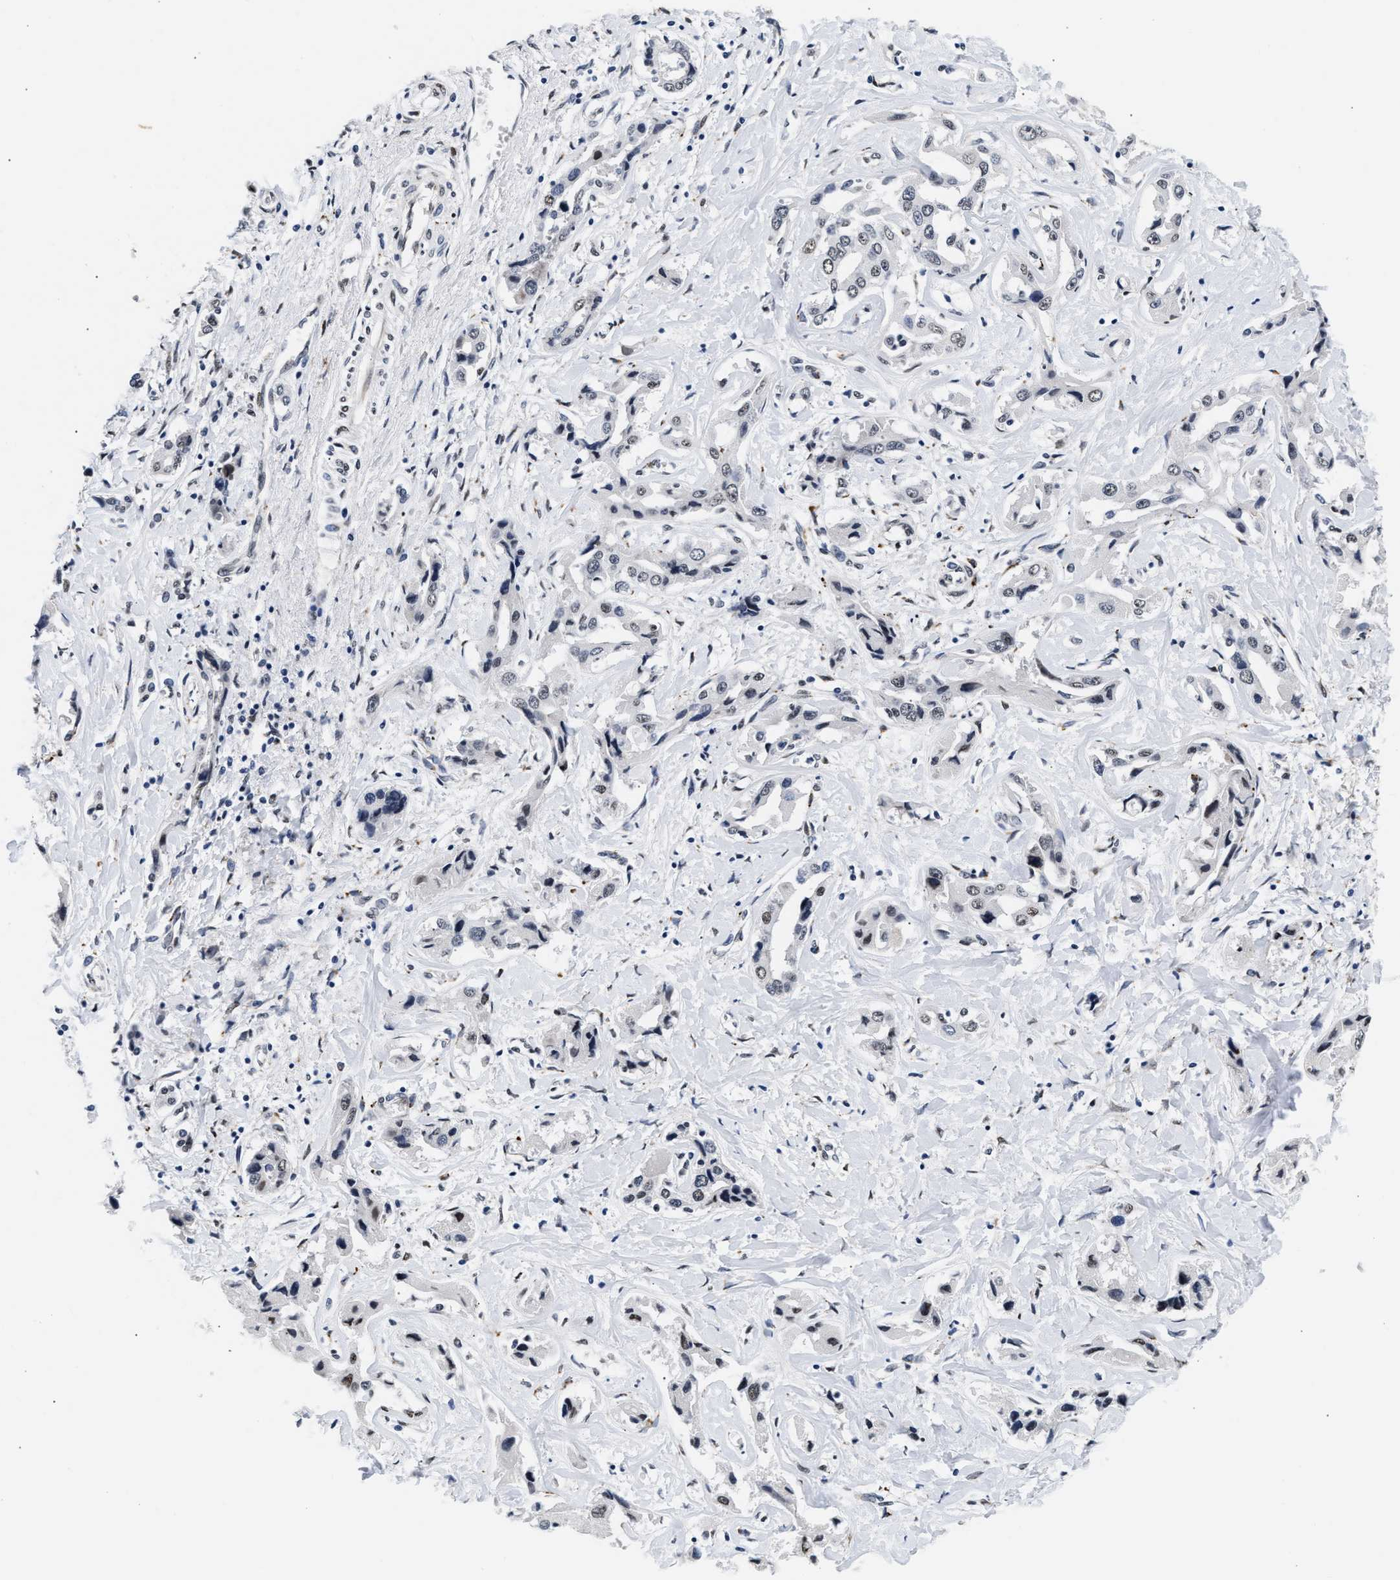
{"staining": {"intensity": "negative", "quantity": "none", "location": "none"}, "tissue": "liver cancer", "cell_type": "Tumor cells", "image_type": "cancer", "snomed": [{"axis": "morphology", "description": "Cholangiocarcinoma"}, {"axis": "topography", "description": "Liver"}], "caption": "DAB (3,3'-diaminobenzidine) immunohistochemical staining of human liver cancer (cholangiocarcinoma) exhibits no significant positivity in tumor cells.", "gene": "THOC1", "patient": {"sex": "male", "age": 59}}